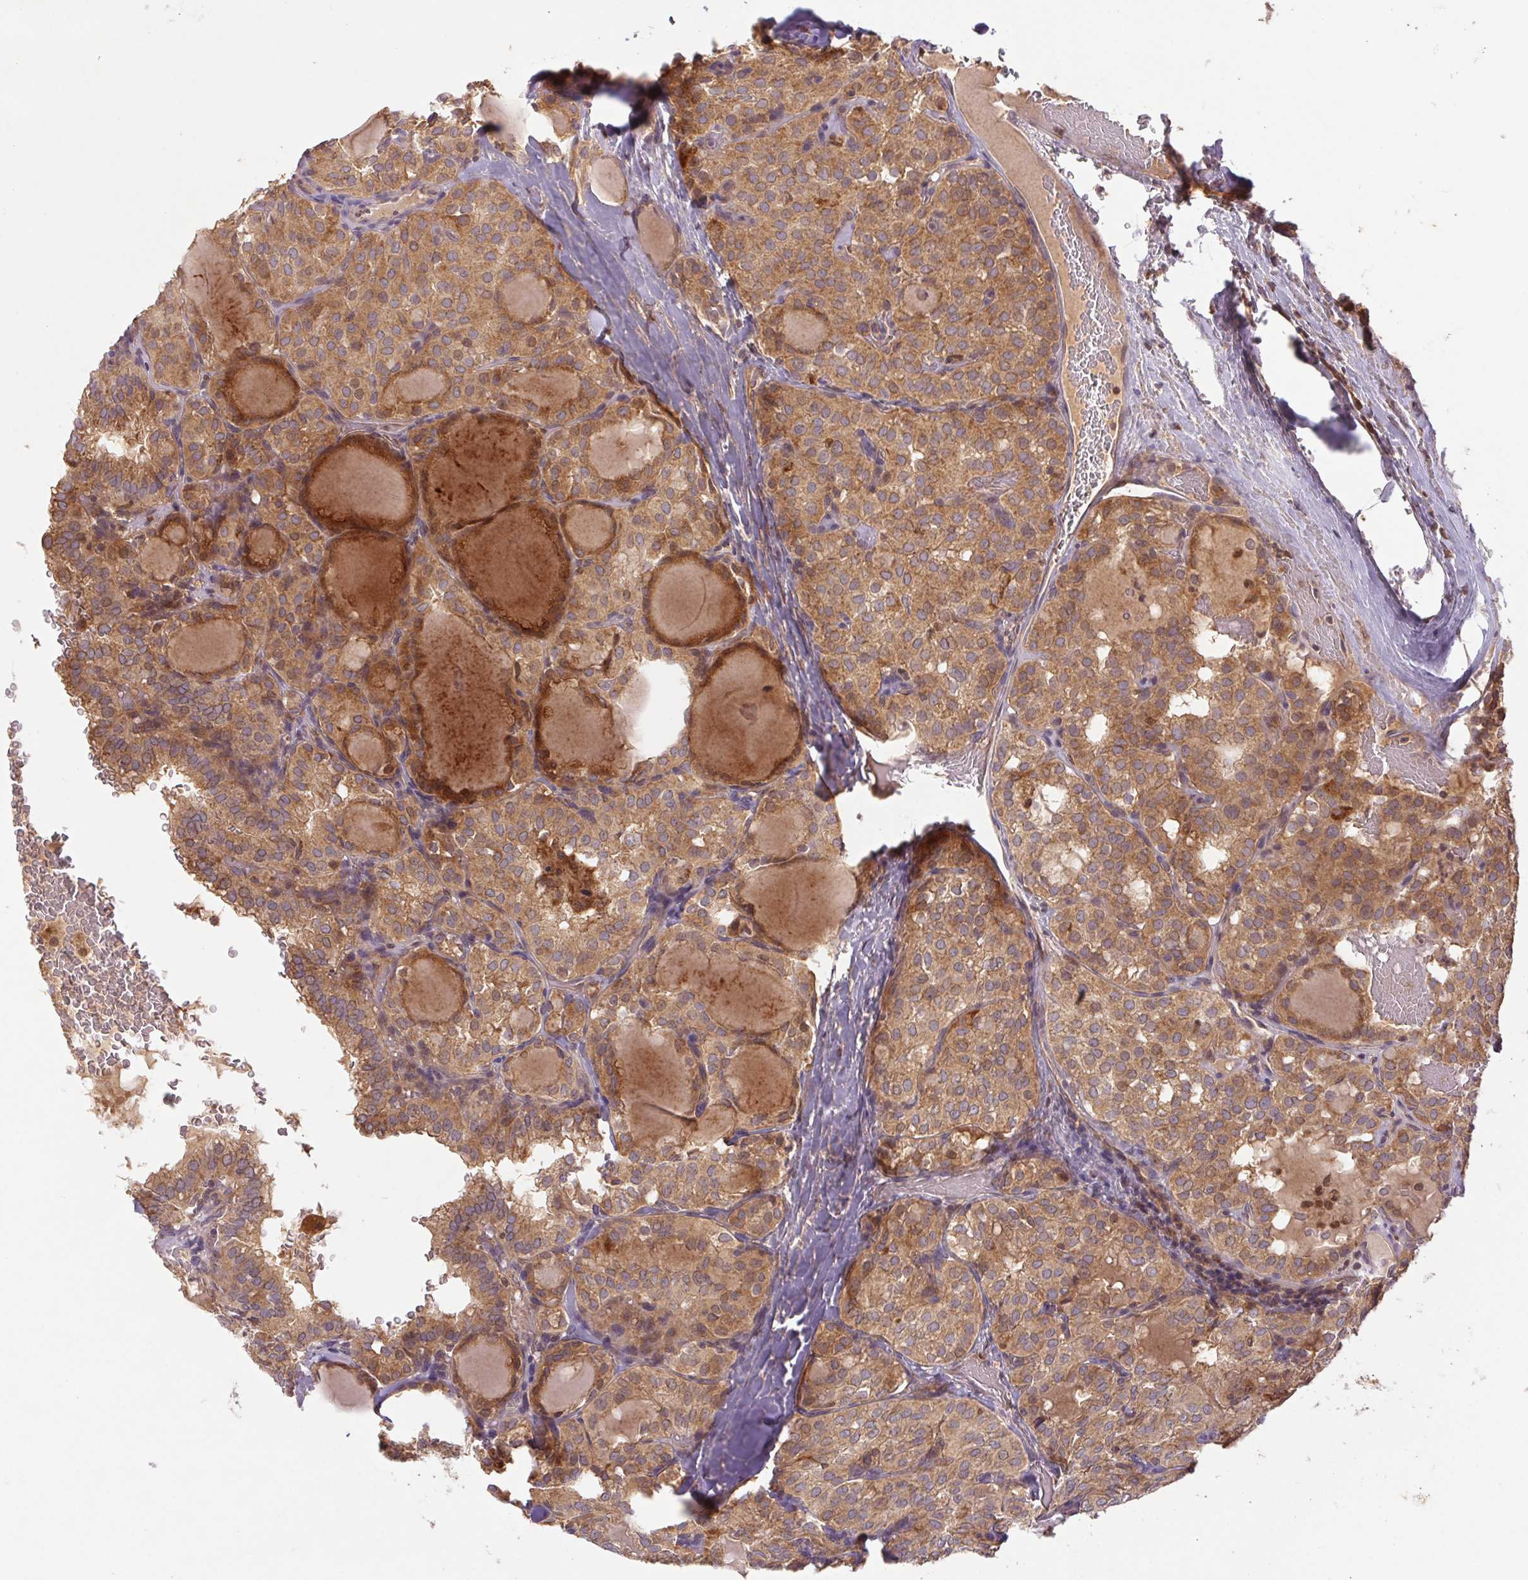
{"staining": {"intensity": "moderate", "quantity": ">75%", "location": "cytoplasmic/membranous"}, "tissue": "thyroid cancer", "cell_type": "Tumor cells", "image_type": "cancer", "snomed": [{"axis": "morphology", "description": "Papillary adenocarcinoma, NOS"}, {"axis": "topography", "description": "Thyroid gland"}], "caption": "IHC image of human thyroid papillary adenocarcinoma stained for a protein (brown), which reveals medium levels of moderate cytoplasmic/membranous positivity in about >75% of tumor cells.", "gene": "MTHFD1", "patient": {"sex": "male", "age": 20}}